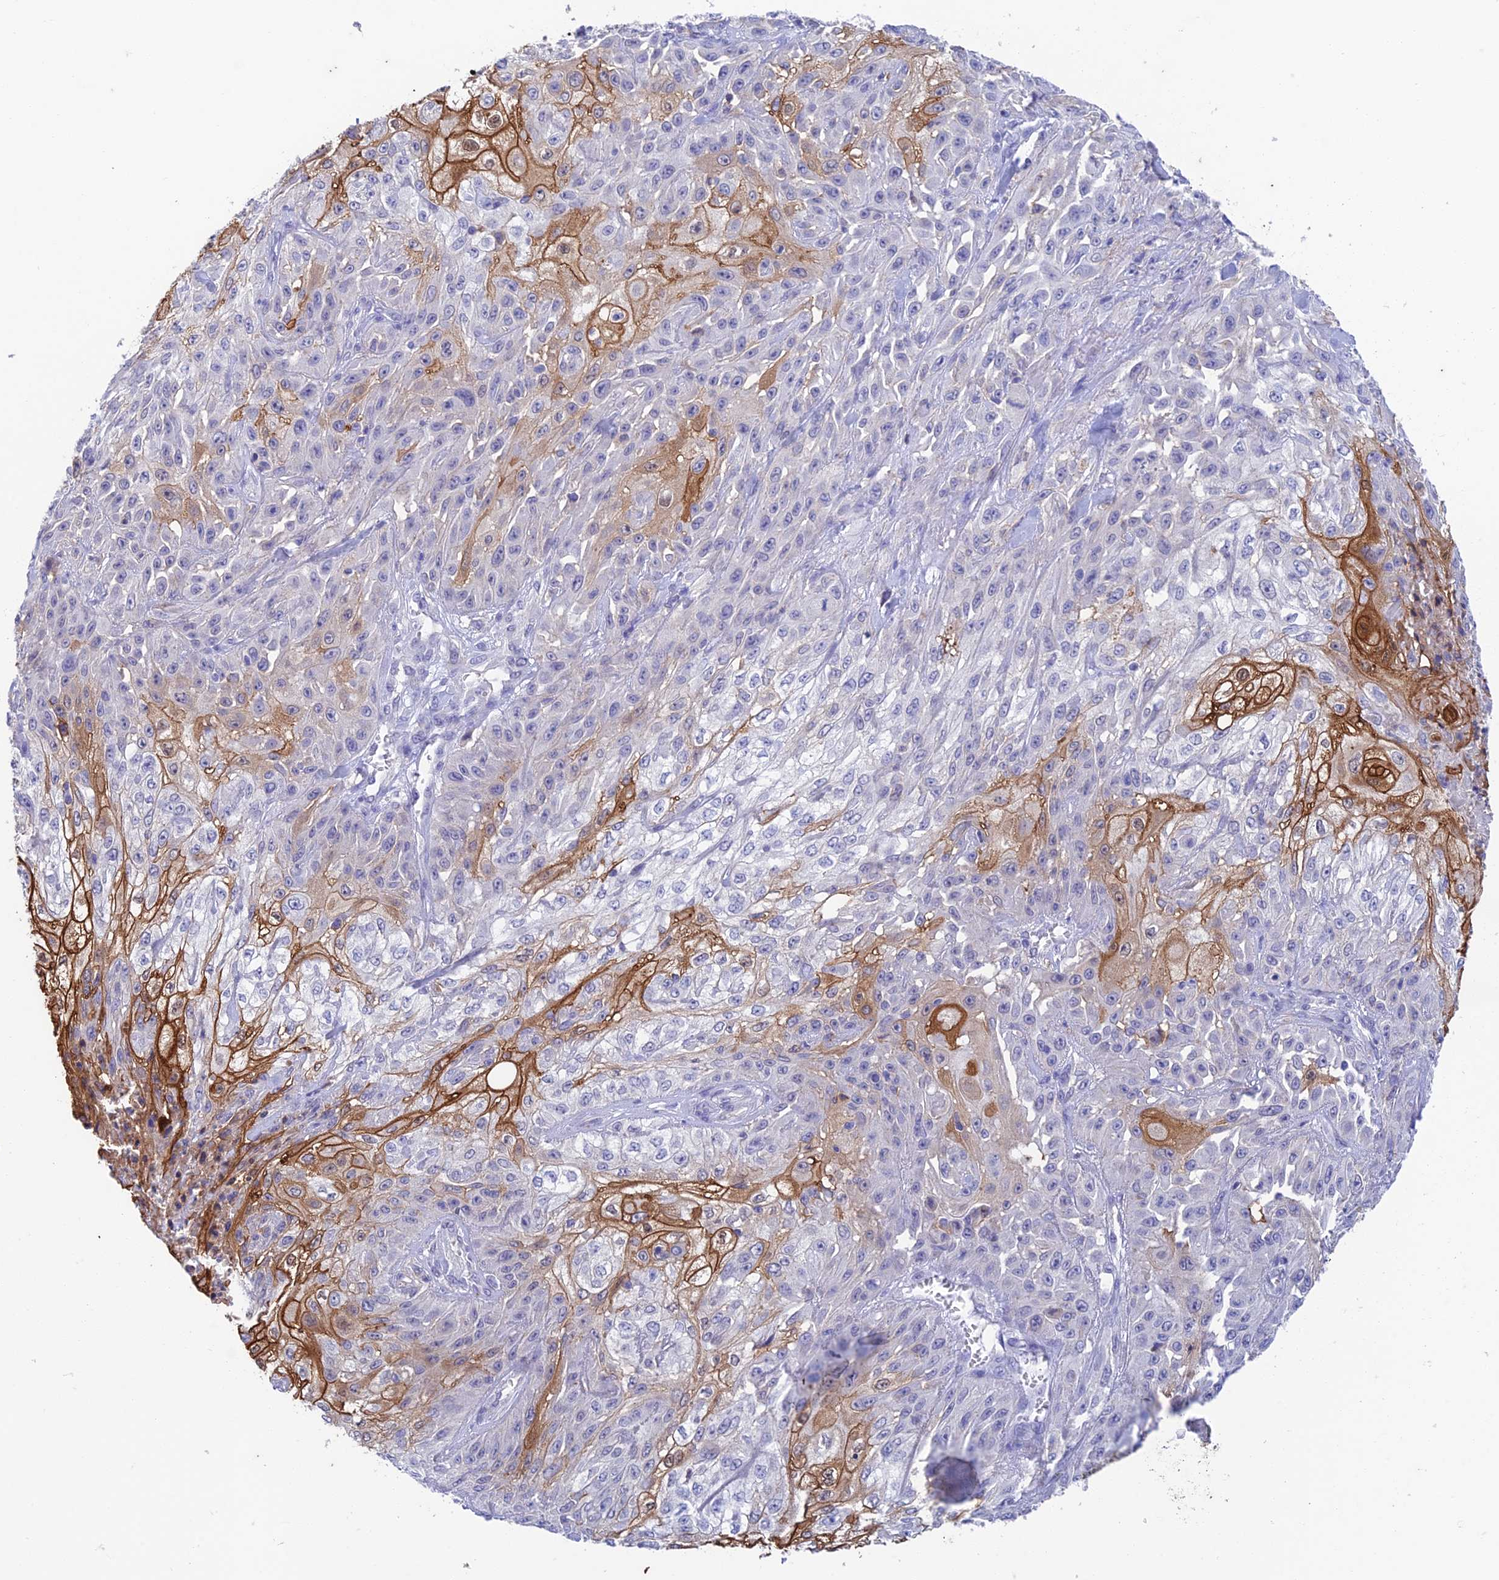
{"staining": {"intensity": "moderate", "quantity": "<25%", "location": "cytoplasmic/membranous,nuclear"}, "tissue": "skin cancer", "cell_type": "Tumor cells", "image_type": "cancer", "snomed": [{"axis": "morphology", "description": "Squamous cell carcinoma, NOS"}, {"axis": "morphology", "description": "Squamous cell carcinoma, metastatic, NOS"}, {"axis": "topography", "description": "Skin"}, {"axis": "topography", "description": "Lymph node"}], "caption": "Immunohistochemical staining of skin metastatic squamous cell carcinoma reveals low levels of moderate cytoplasmic/membranous and nuclear staining in approximately <25% of tumor cells.", "gene": "FGF7", "patient": {"sex": "male", "age": 75}}